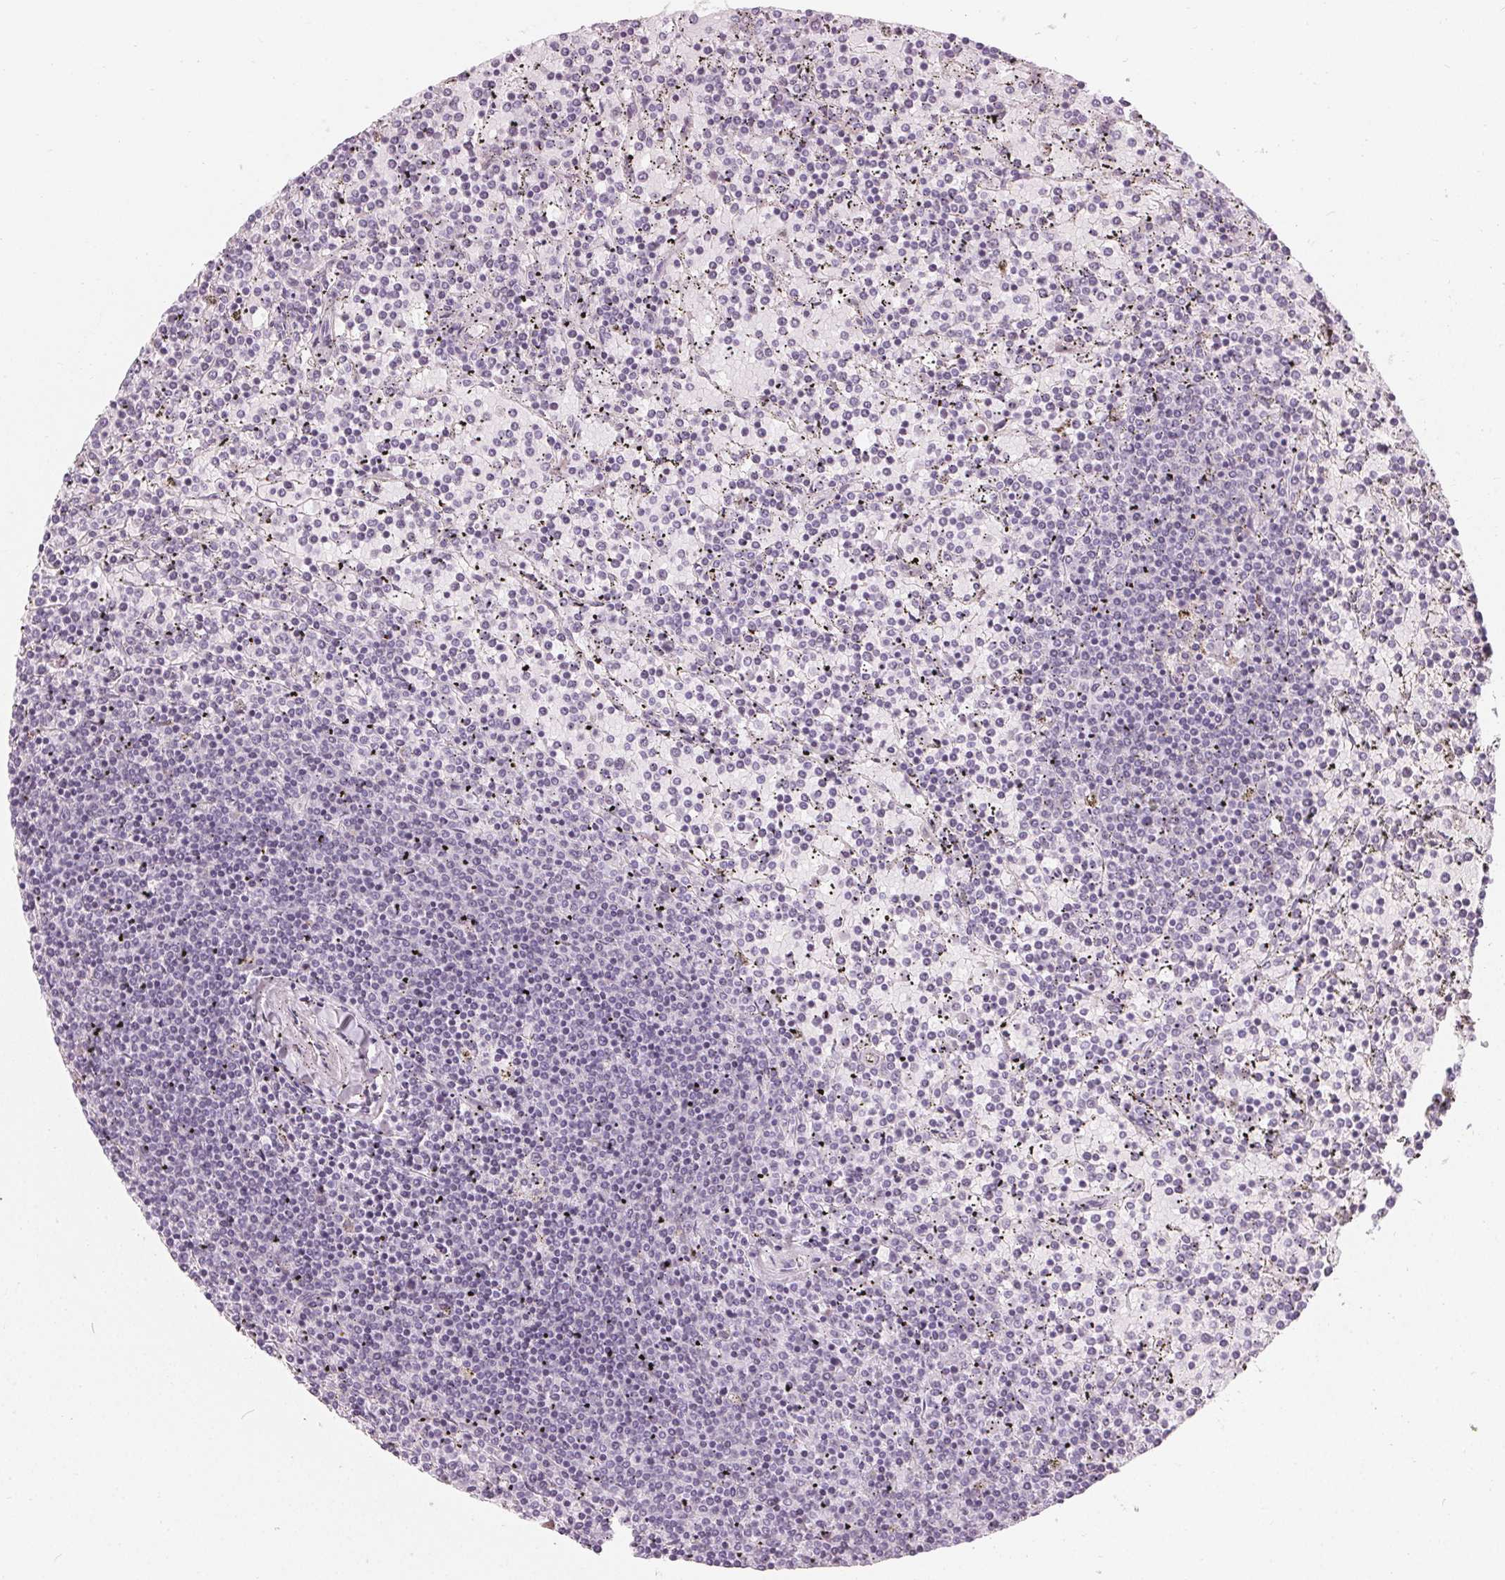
{"staining": {"intensity": "negative", "quantity": "none", "location": "none"}, "tissue": "lymphoma", "cell_type": "Tumor cells", "image_type": "cancer", "snomed": [{"axis": "morphology", "description": "Malignant lymphoma, non-Hodgkin's type, Low grade"}, {"axis": "topography", "description": "Spleen"}], "caption": "Lymphoma was stained to show a protein in brown. There is no significant positivity in tumor cells.", "gene": "HOPX", "patient": {"sex": "female", "age": 77}}